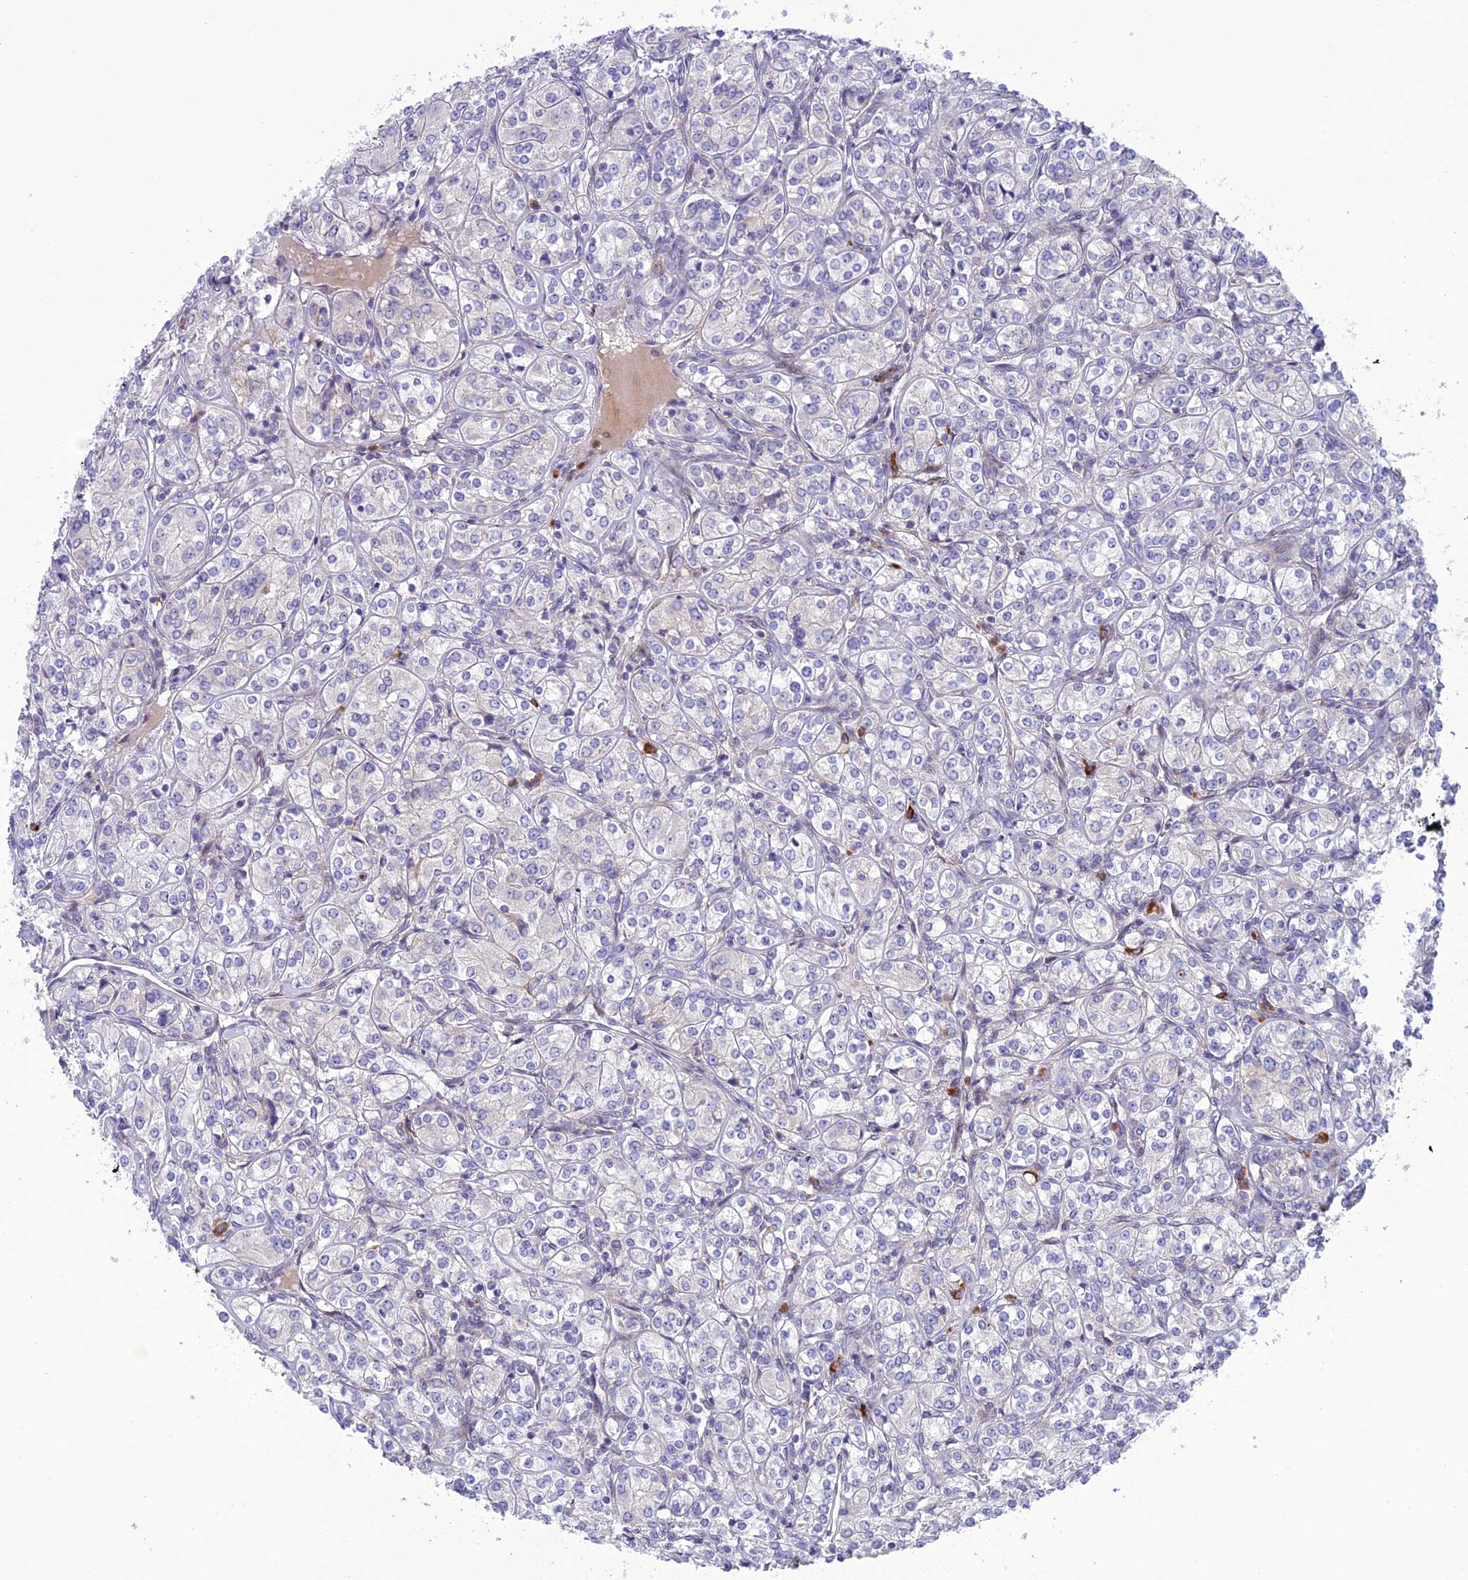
{"staining": {"intensity": "negative", "quantity": "none", "location": "none"}, "tissue": "renal cancer", "cell_type": "Tumor cells", "image_type": "cancer", "snomed": [{"axis": "morphology", "description": "Adenocarcinoma, NOS"}, {"axis": "topography", "description": "Kidney"}], "caption": "Renal cancer stained for a protein using immunohistochemistry shows no expression tumor cells.", "gene": "JMY", "patient": {"sex": "male", "age": 77}}